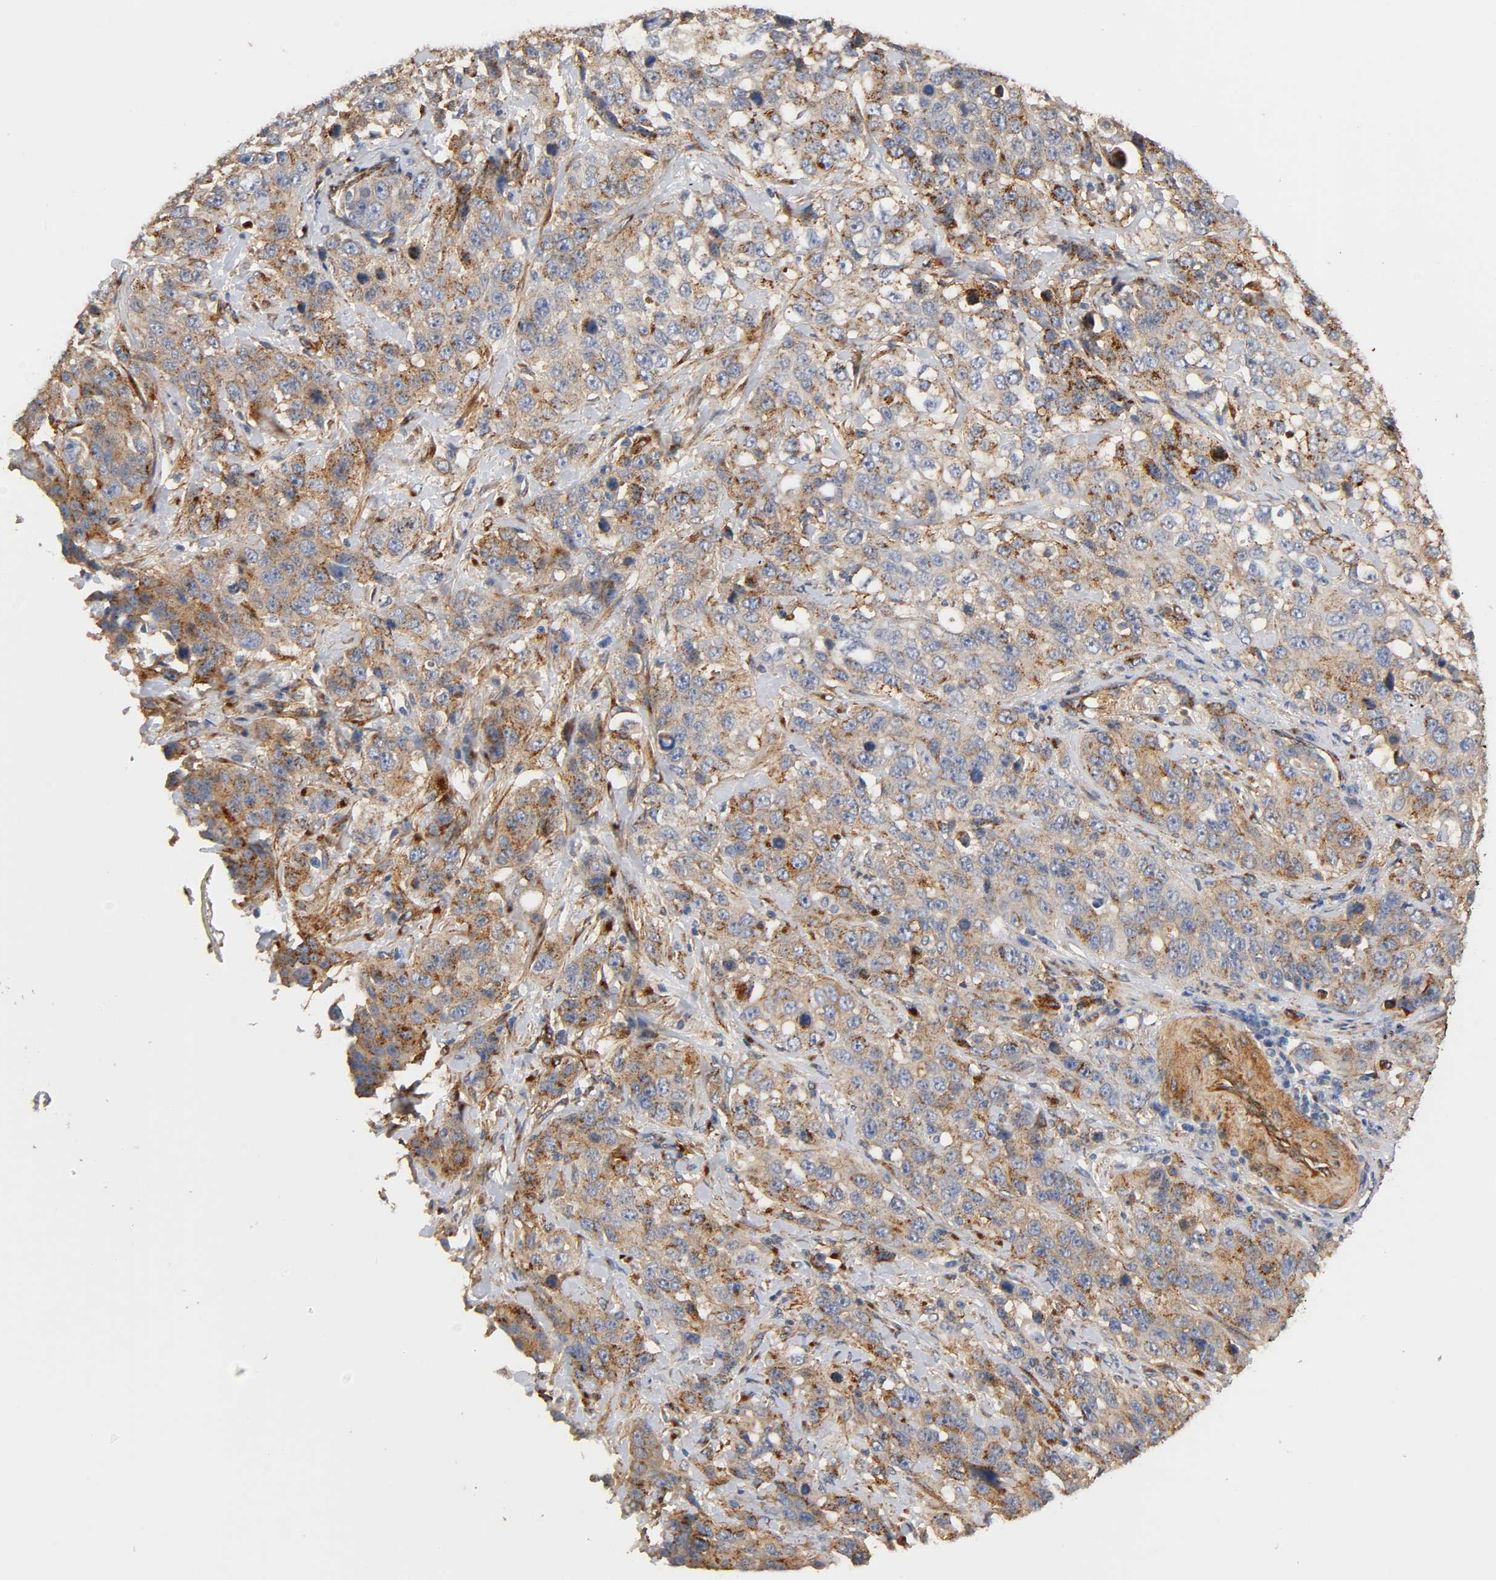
{"staining": {"intensity": "weak", "quantity": ">75%", "location": "cytoplasmic/membranous"}, "tissue": "stomach cancer", "cell_type": "Tumor cells", "image_type": "cancer", "snomed": [{"axis": "morphology", "description": "Normal tissue, NOS"}, {"axis": "morphology", "description": "Adenocarcinoma, NOS"}, {"axis": "topography", "description": "Stomach"}], "caption": "Protein analysis of adenocarcinoma (stomach) tissue reveals weak cytoplasmic/membranous expression in approximately >75% of tumor cells.", "gene": "IFITM3", "patient": {"sex": "male", "age": 48}}